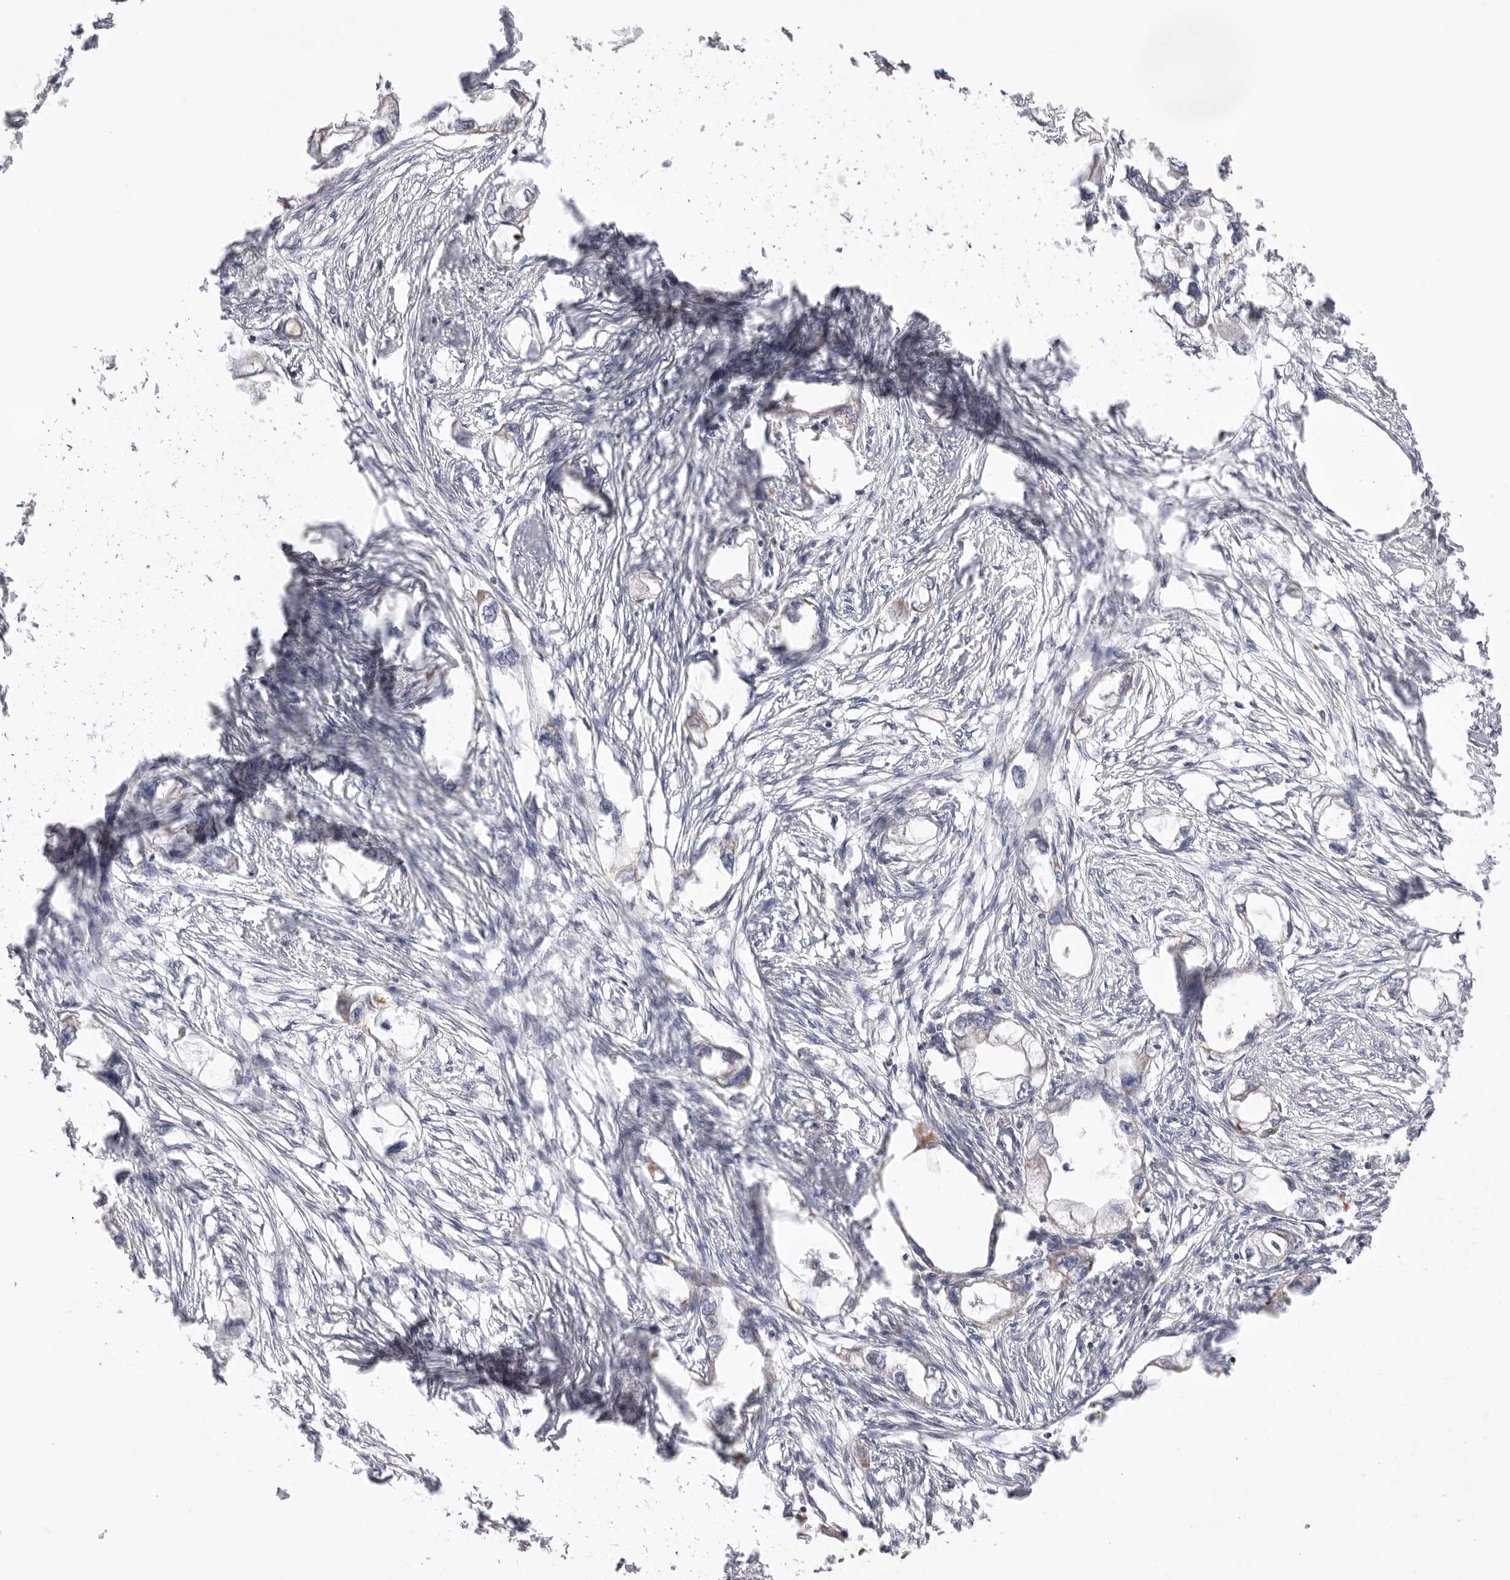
{"staining": {"intensity": "moderate", "quantity": "<25%", "location": "cytoplasmic/membranous"}, "tissue": "endometrial cancer", "cell_type": "Tumor cells", "image_type": "cancer", "snomed": [{"axis": "morphology", "description": "Adenocarcinoma, NOS"}, {"axis": "morphology", "description": "Adenocarcinoma, metastatic, NOS"}, {"axis": "topography", "description": "Adipose tissue"}, {"axis": "topography", "description": "Endometrium"}], "caption": "Brown immunohistochemical staining in metastatic adenocarcinoma (endometrial) demonstrates moderate cytoplasmic/membranous expression in about <25% of tumor cells.", "gene": "VDAC3", "patient": {"sex": "female", "age": 67}}